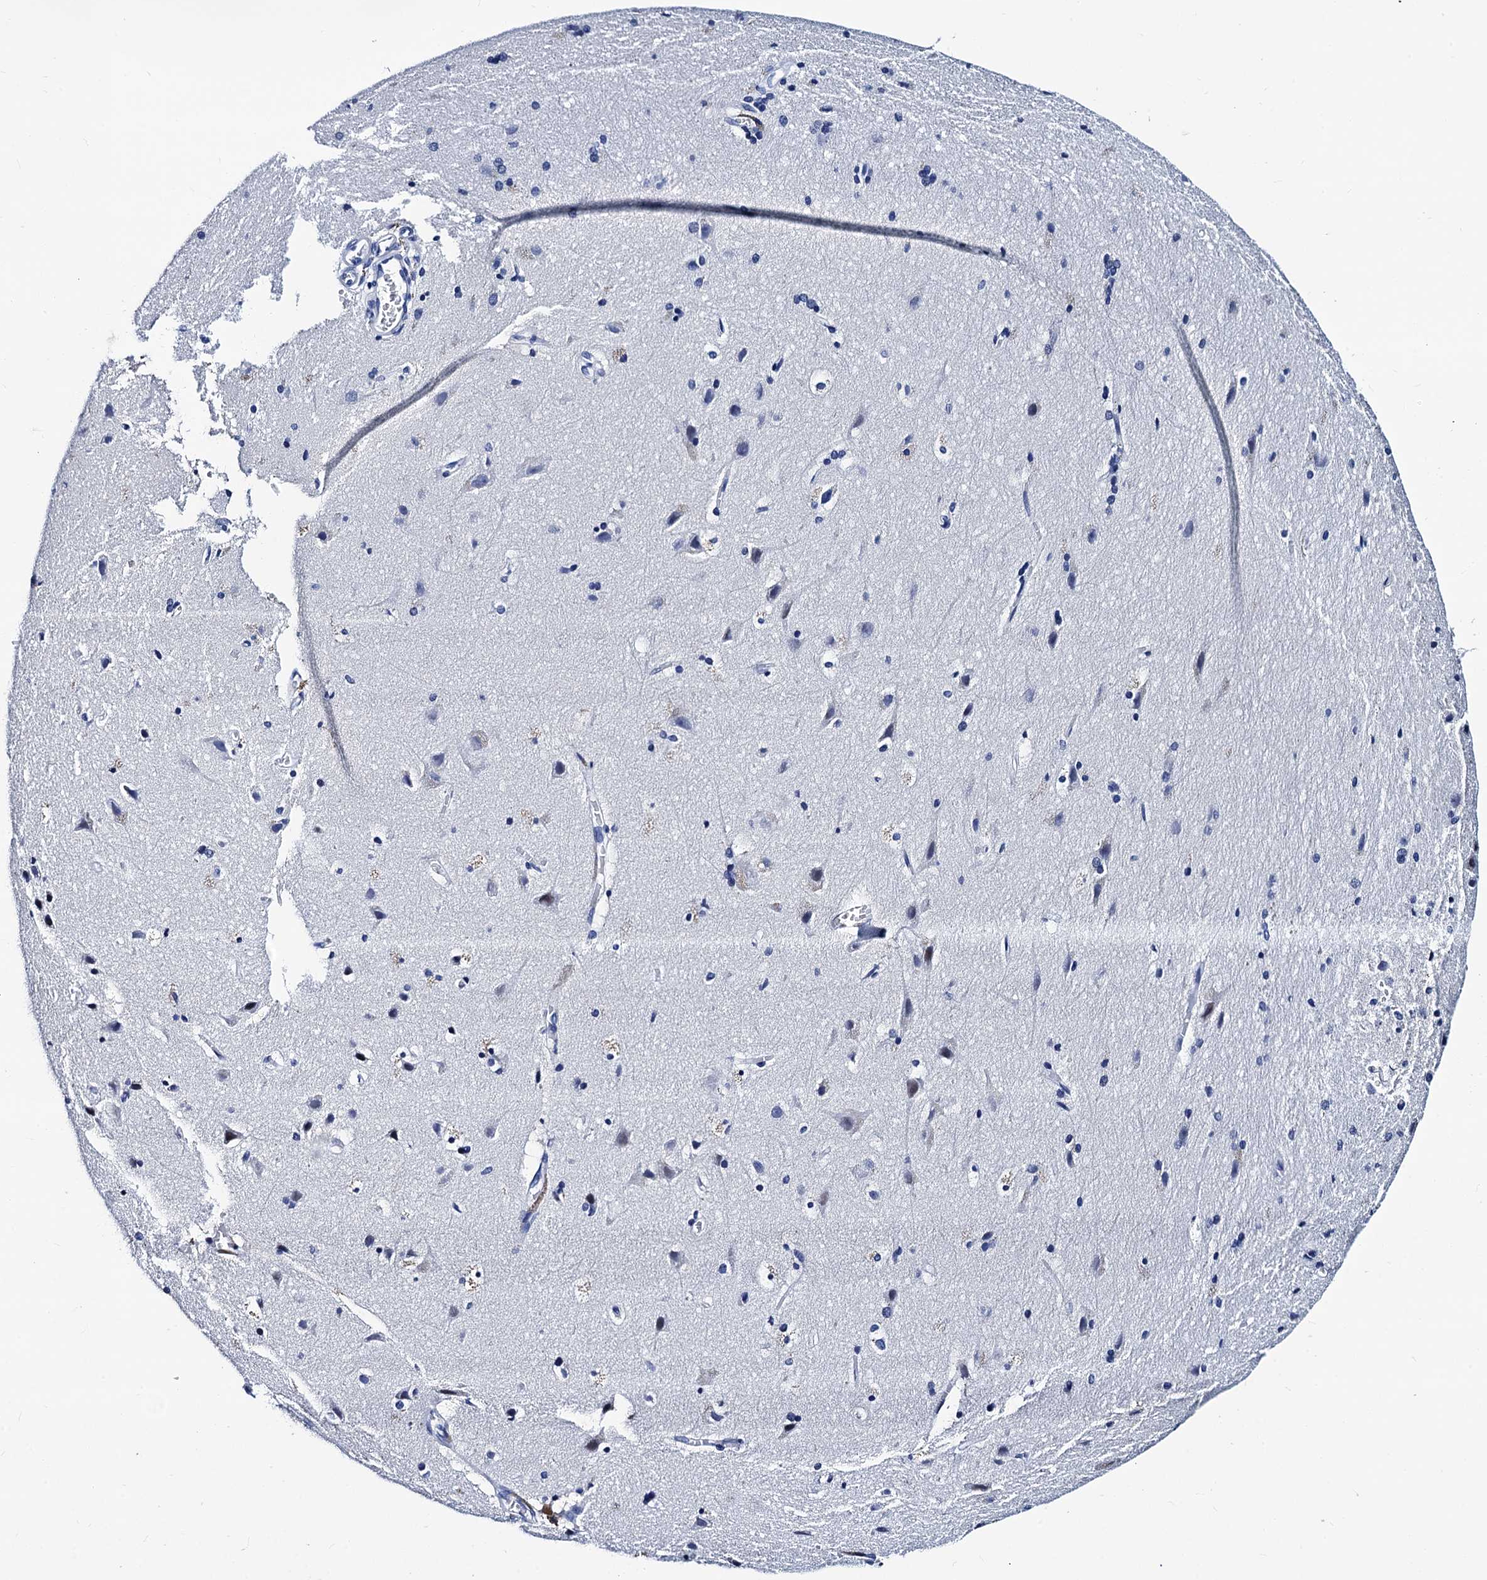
{"staining": {"intensity": "negative", "quantity": "none", "location": "none"}, "tissue": "cerebral cortex", "cell_type": "Endothelial cells", "image_type": "normal", "snomed": [{"axis": "morphology", "description": "Normal tissue, NOS"}, {"axis": "topography", "description": "Cerebral cortex"}], "caption": "Protein analysis of normal cerebral cortex reveals no significant staining in endothelial cells.", "gene": "LRRC30", "patient": {"sex": "male", "age": 54}}